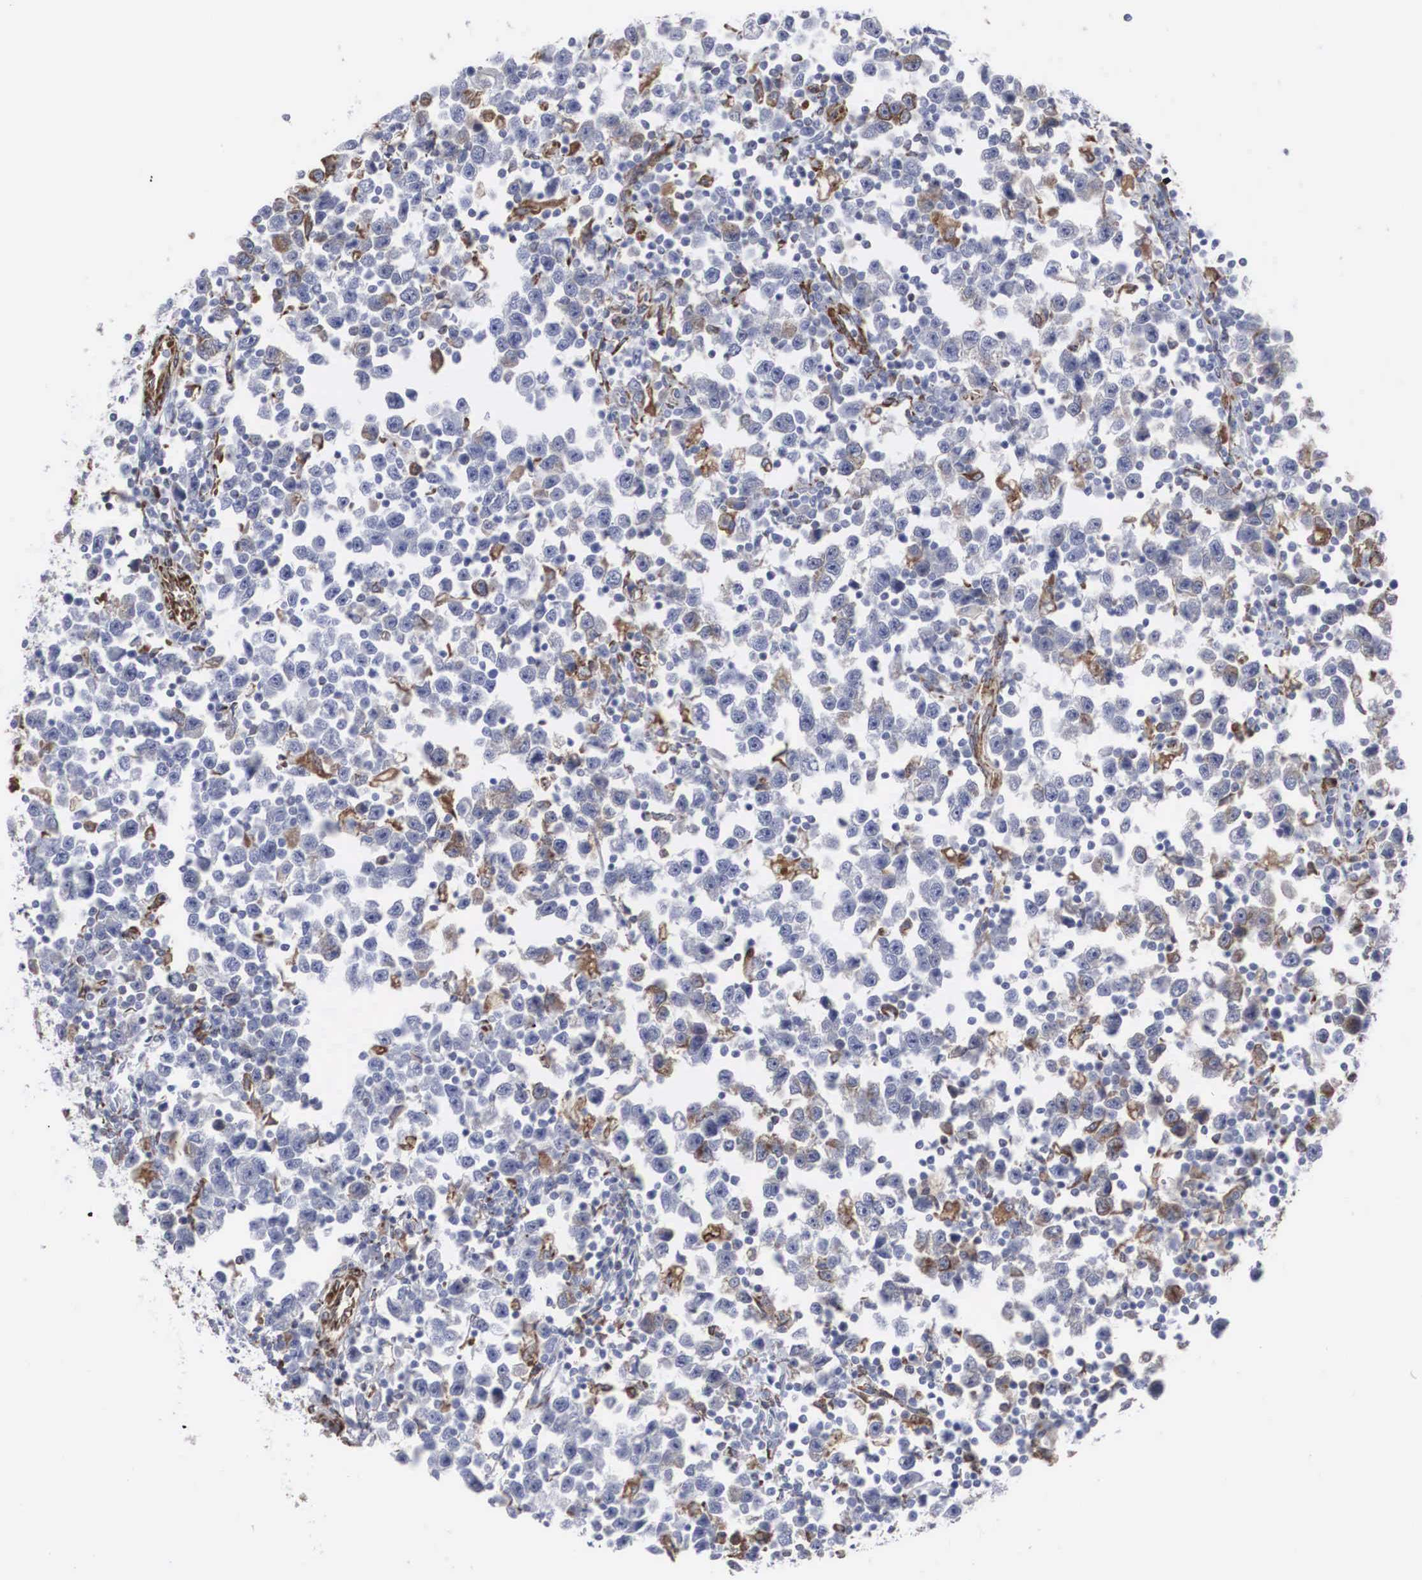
{"staining": {"intensity": "moderate", "quantity": "<25%", "location": "cytoplasmic/membranous"}, "tissue": "testis cancer", "cell_type": "Tumor cells", "image_type": "cancer", "snomed": [{"axis": "morphology", "description": "Seminoma, NOS"}, {"axis": "topography", "description": "Testis"}], "caption": "DAB immunohistochemical staining of human testis seminoma displays moderate cytoplasmic/membranous protein expression in about <25% of tumor cells.", "gene": "LGALS3BP", "patient": {"sex": "male", "age": 43}}